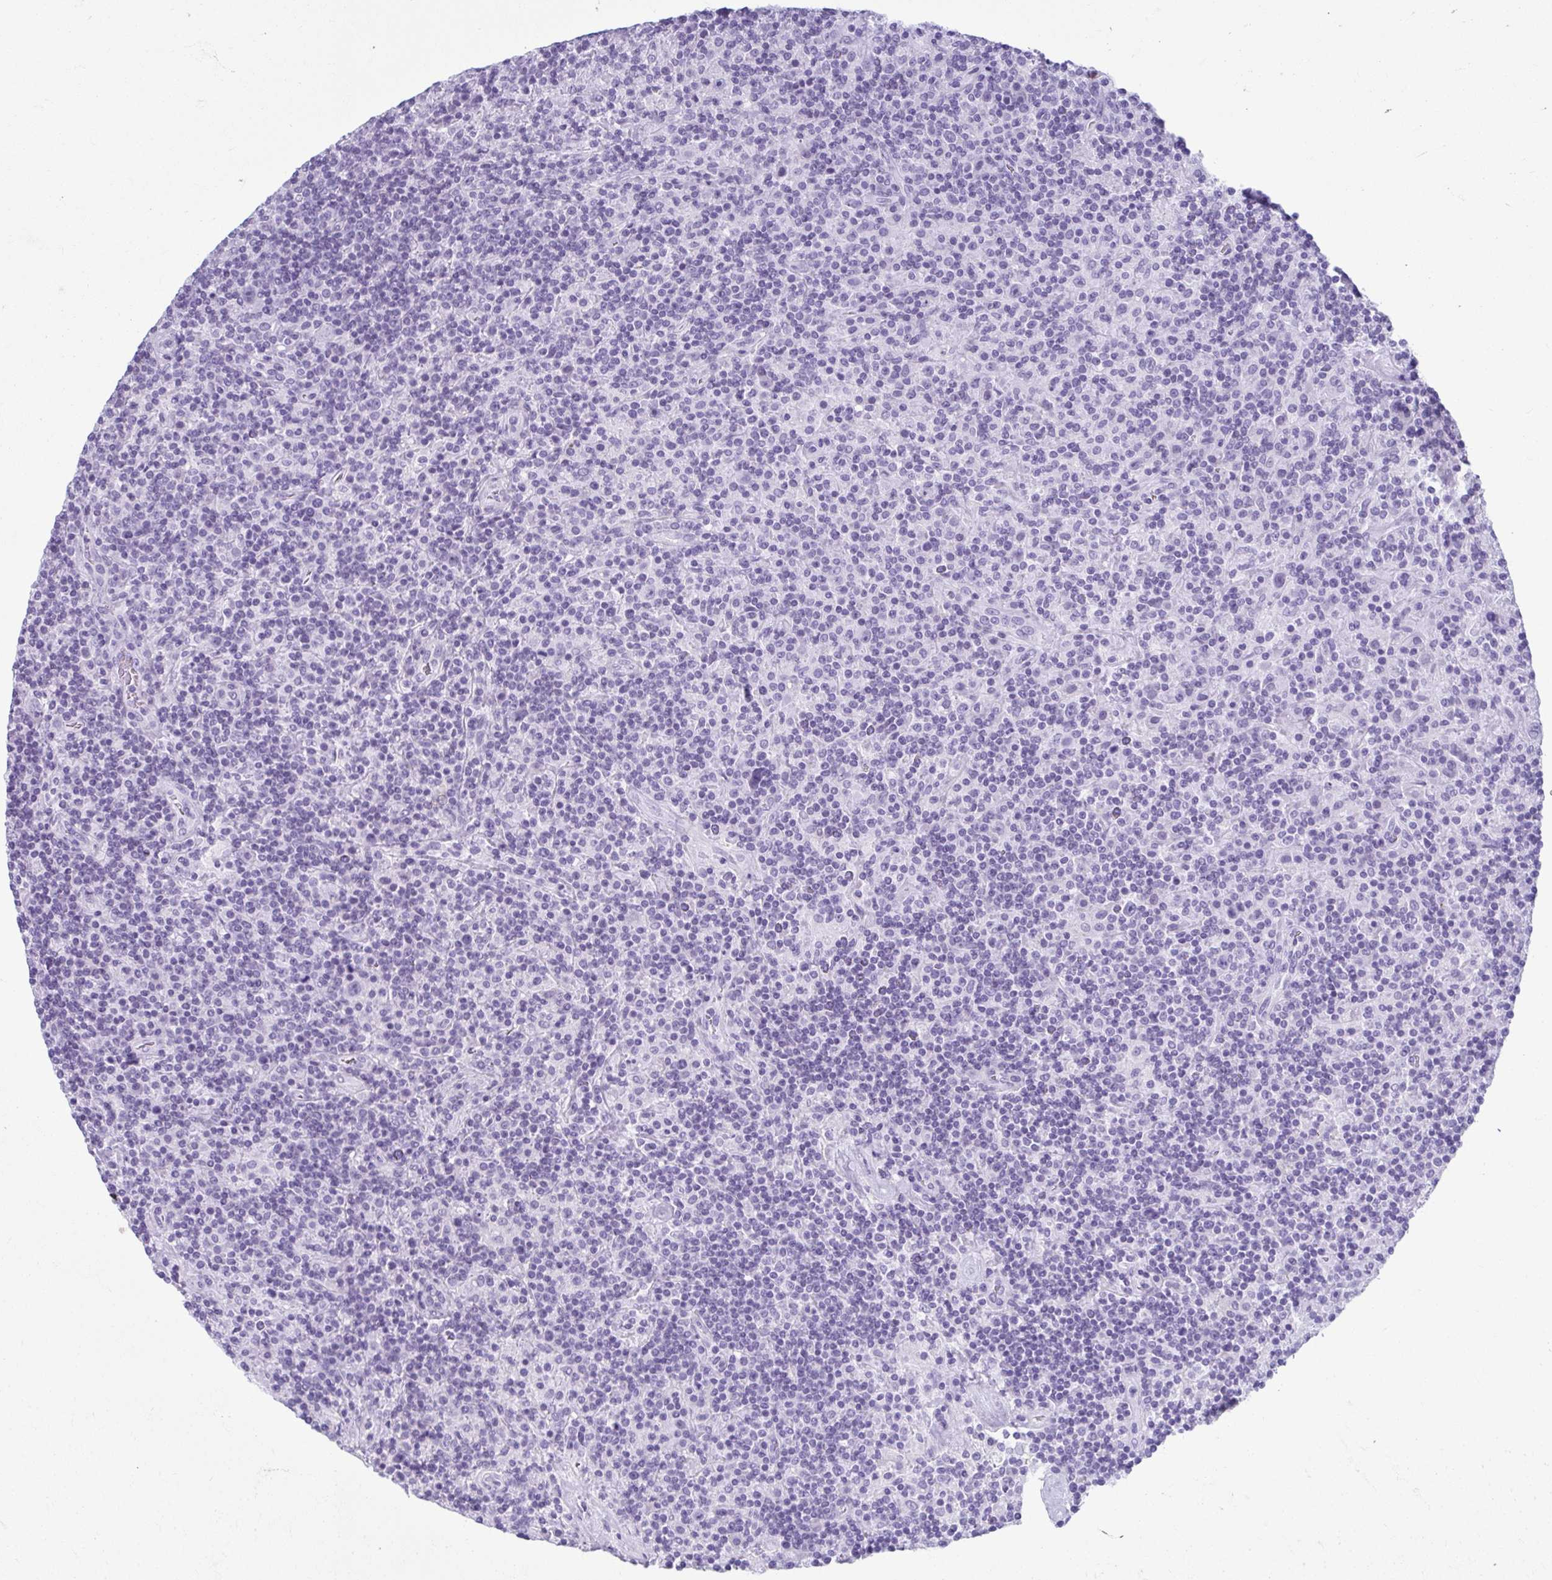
{"staining": {"intensity": "negative", "quantity": "none", "location": "none"}, "tissue": "lymphoma", "cell_type": "Tumor cells", "image_type": "cancer", "snomed": [{"axis": "morphology", "description": "Hodgkin's disease, NOS"}, {"axis": "topography", "description": "Lymph node"}], "caption": "Image shows no protein staining in tumor cells of Hodgkin's disease tissue.", "gene": "TCEAL3", "patient": {"sex": "male", "age": 70}}